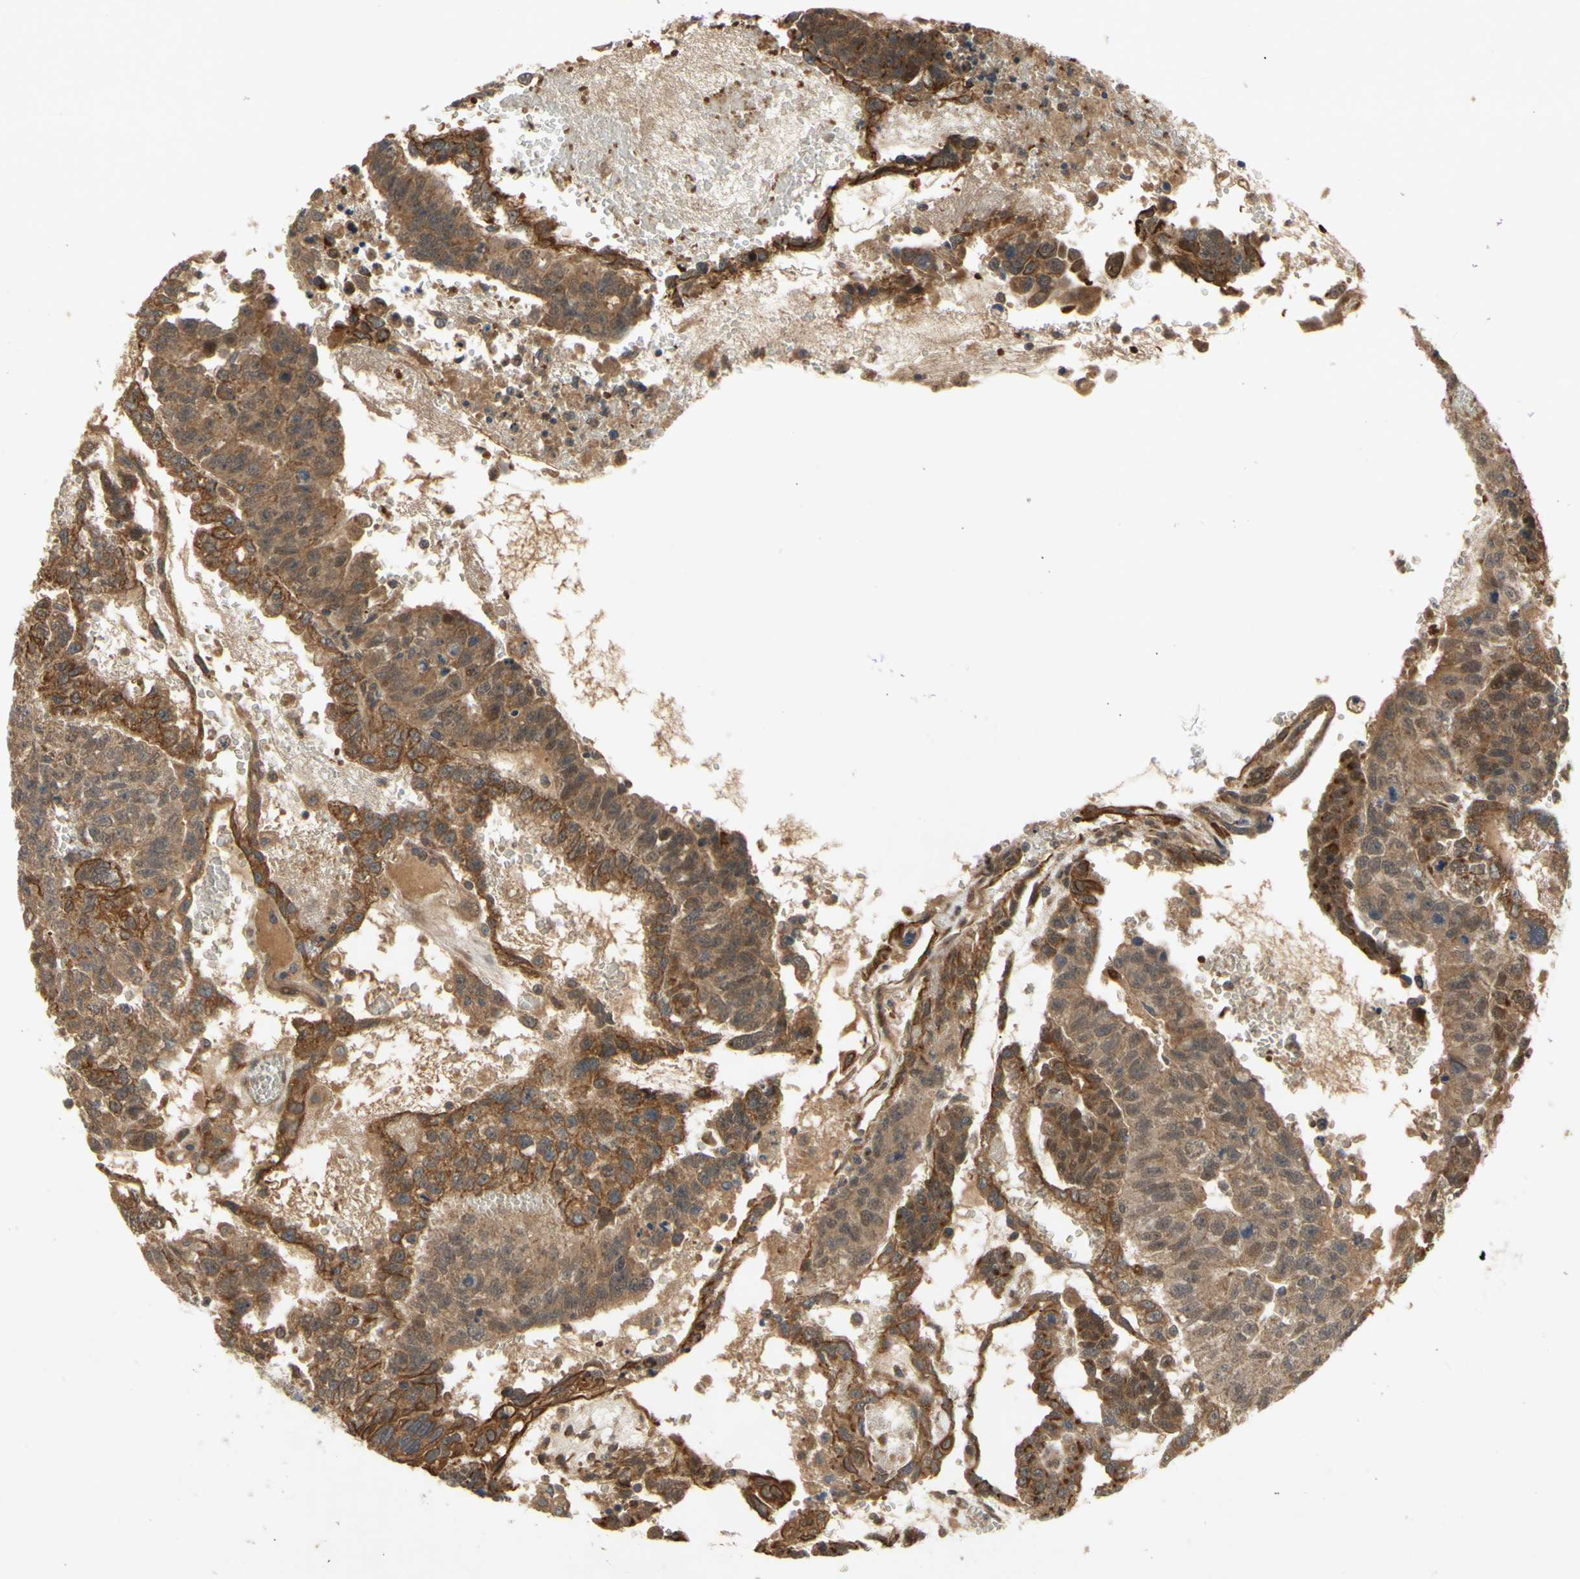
{"staining": {"intensity": "moderate", "quantity": ">75%", "location": "cytoplasmic/membranous"}, "tissue": "testis cancer", "cell_type": "Tumor cells", "image_type": "cancer", "snomed": [{"axis": "morphology", "description": "Seminoma, NOS"}, {"axis": "morphology", "description": "Carcinoma, Embryonal, NOS"}, {"axis": "topography", "description": "Testis"}], "caption": "Testis seminoma was stained to show a protein in brown. There is medium levels of moderate cytoplasmic/membranous positivity in approximately >75% of tumor cells.", "gene": "PKN1", "patient": {"sex": "male", "age": 52}}